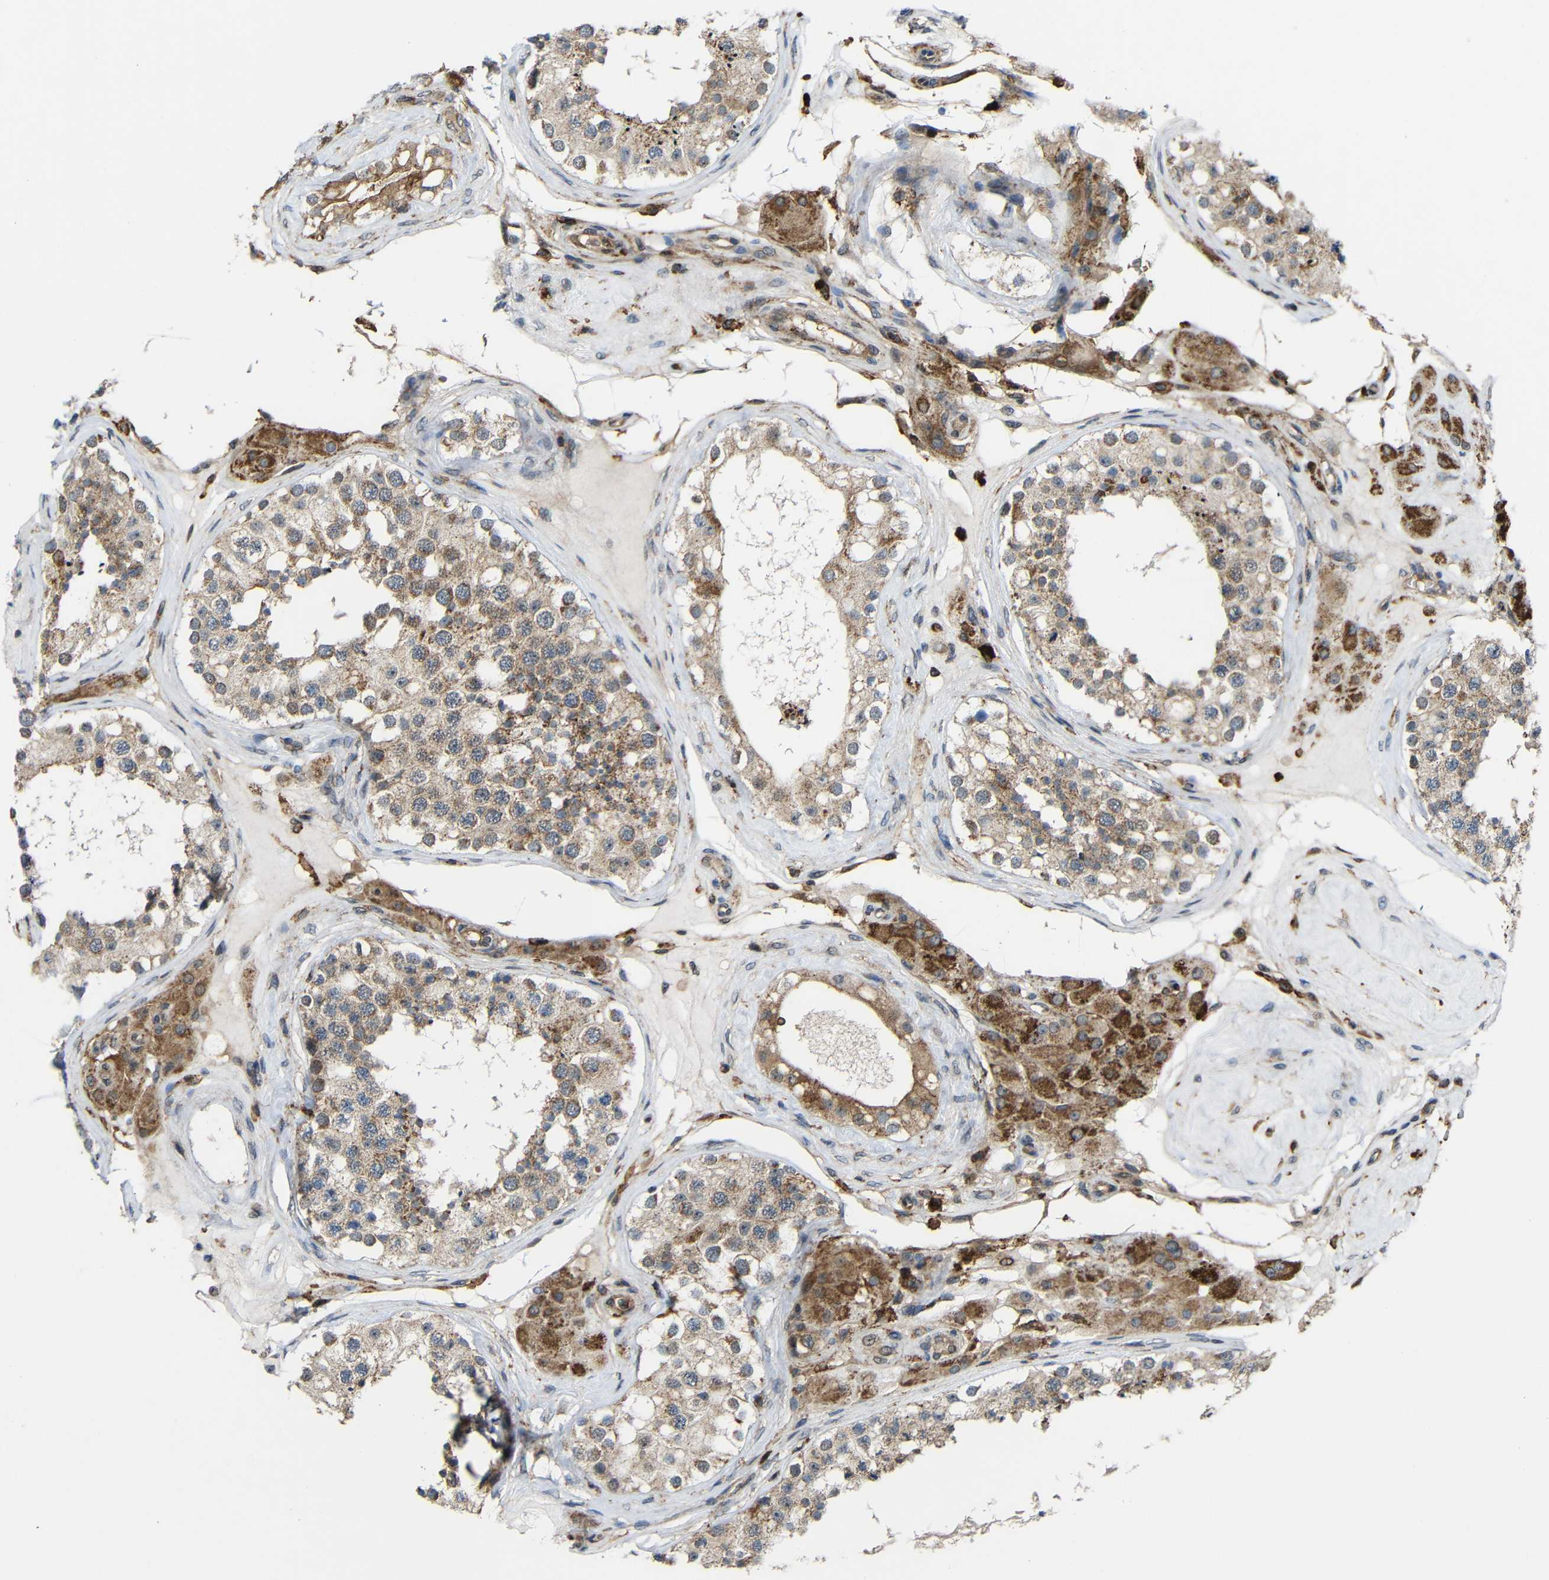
{"staining": {"intensity": "weak", "quantity": ">75%", "location": "cytoplasmic/membranous"}, "tissue": "testis", "cell_type": "Cells in seminiferous ducts", "image_type": "normal", "snomed": [{"axis": "morphology", "description": "Normal tissue, NOS"}, {"axis": "topography", "description": "Testis"}], "caption": "Cells in seminiferous ducts demonstrate weak cytoplasmic/membranous staining in about >75% of cells in normal testis.", "gene": "C1GALT1", "patient": {"sex": "male", "age": 68}}